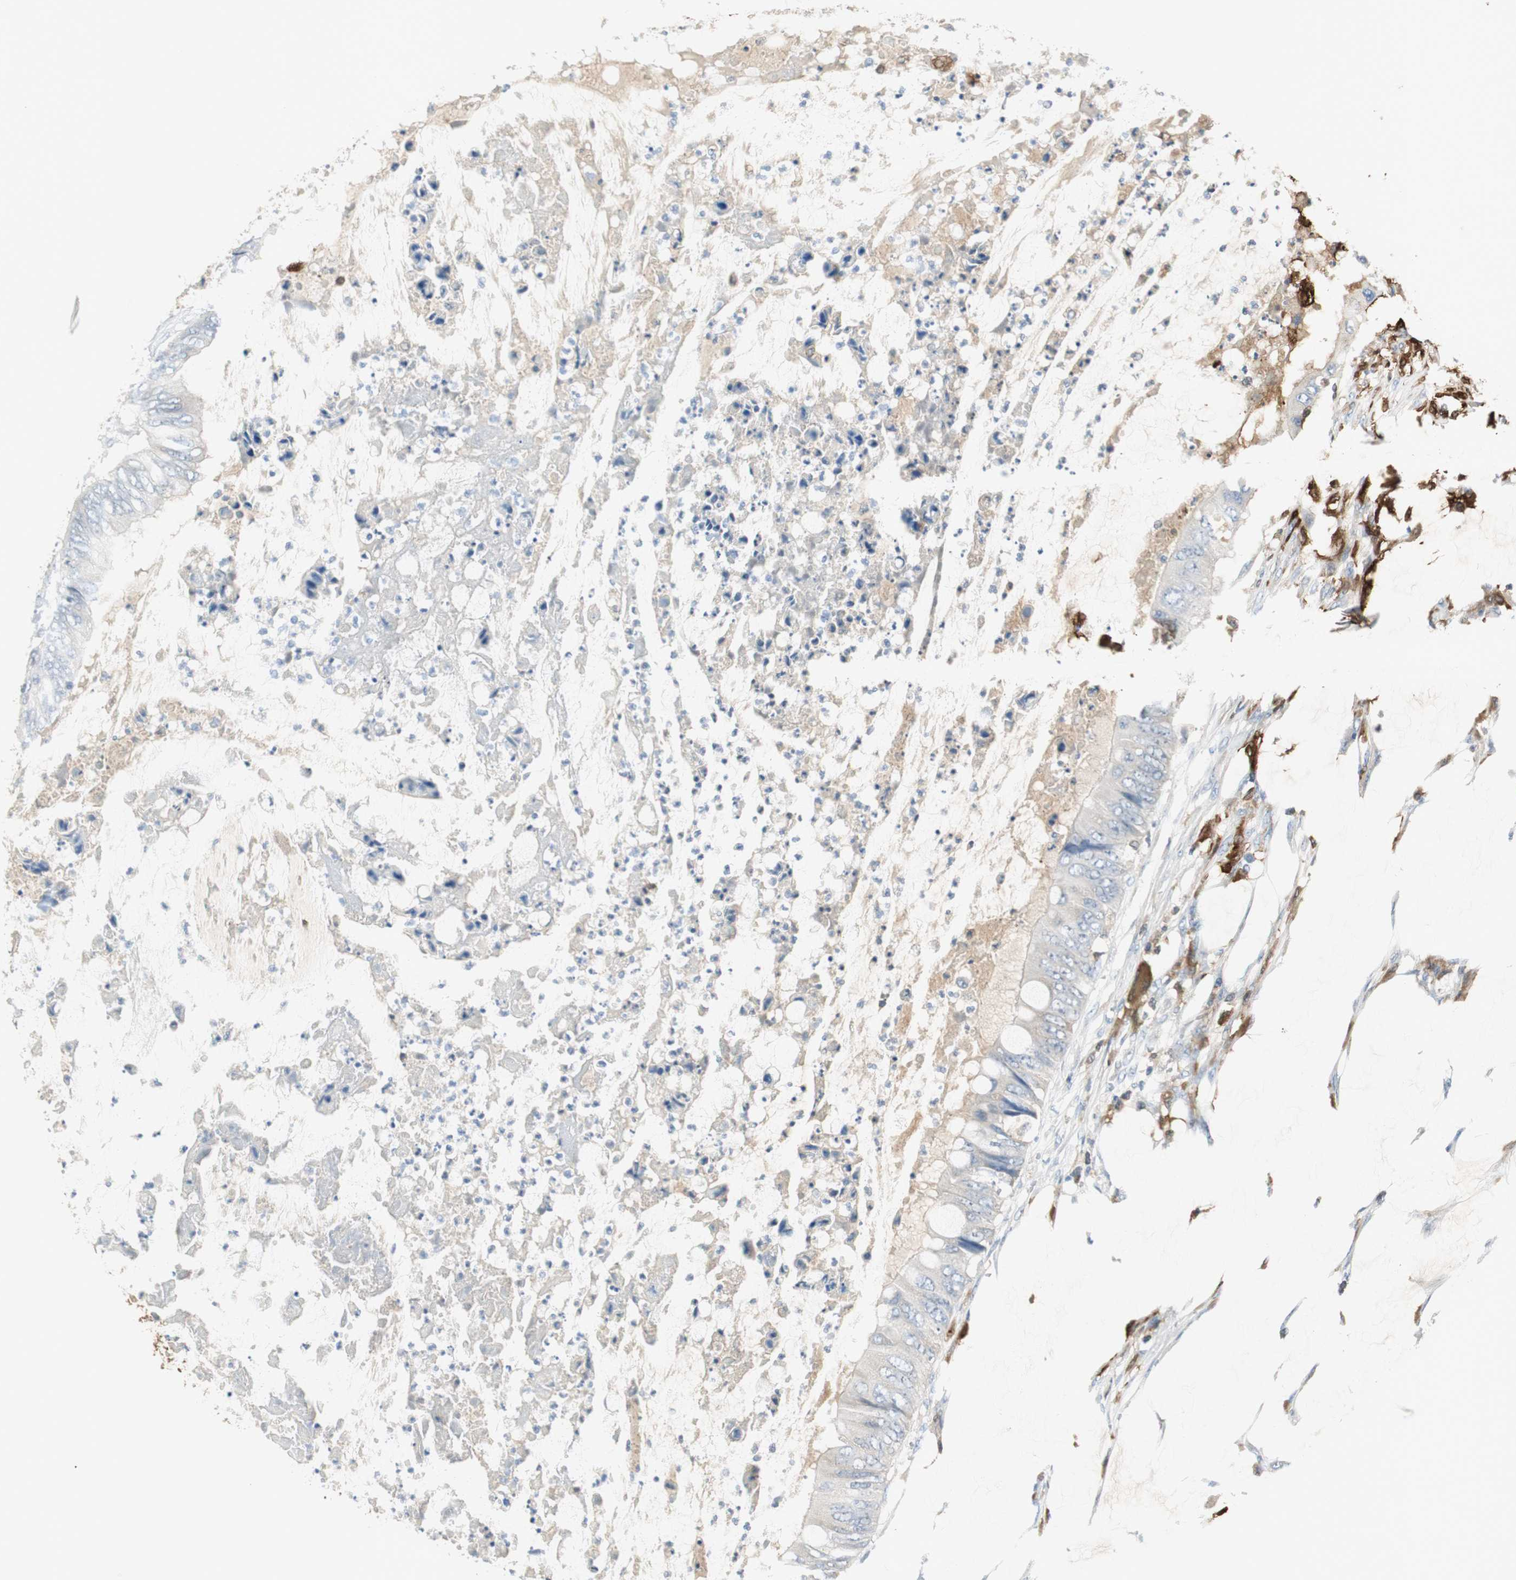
{"staining": {"intensity": "moderate", "quantity": "25%-75%", "location": "cytoplasmic/membranous"}, "tissue": "colorectal cancer", "cell_type": "Tumor cells", "image_type": "cancer", "snomed": [{"axis": "morphology", "description": "Normal tissue, NOS"}, {"axis": "morphology", "description": "Adenocarcinoma, NOS"}, {"axis": "topography", "description": "Rectum"}, {"axis": "topography", "description": "Peripheral nerve tissue"}], "caption": "A micrograph of colorectal adenocarcinoma stained for a protein displays moderate cytoplasmic/membranous brown staining in tumor cells.", "gene": "FBP1", "patient": {"sex": "female", "age": 77}}